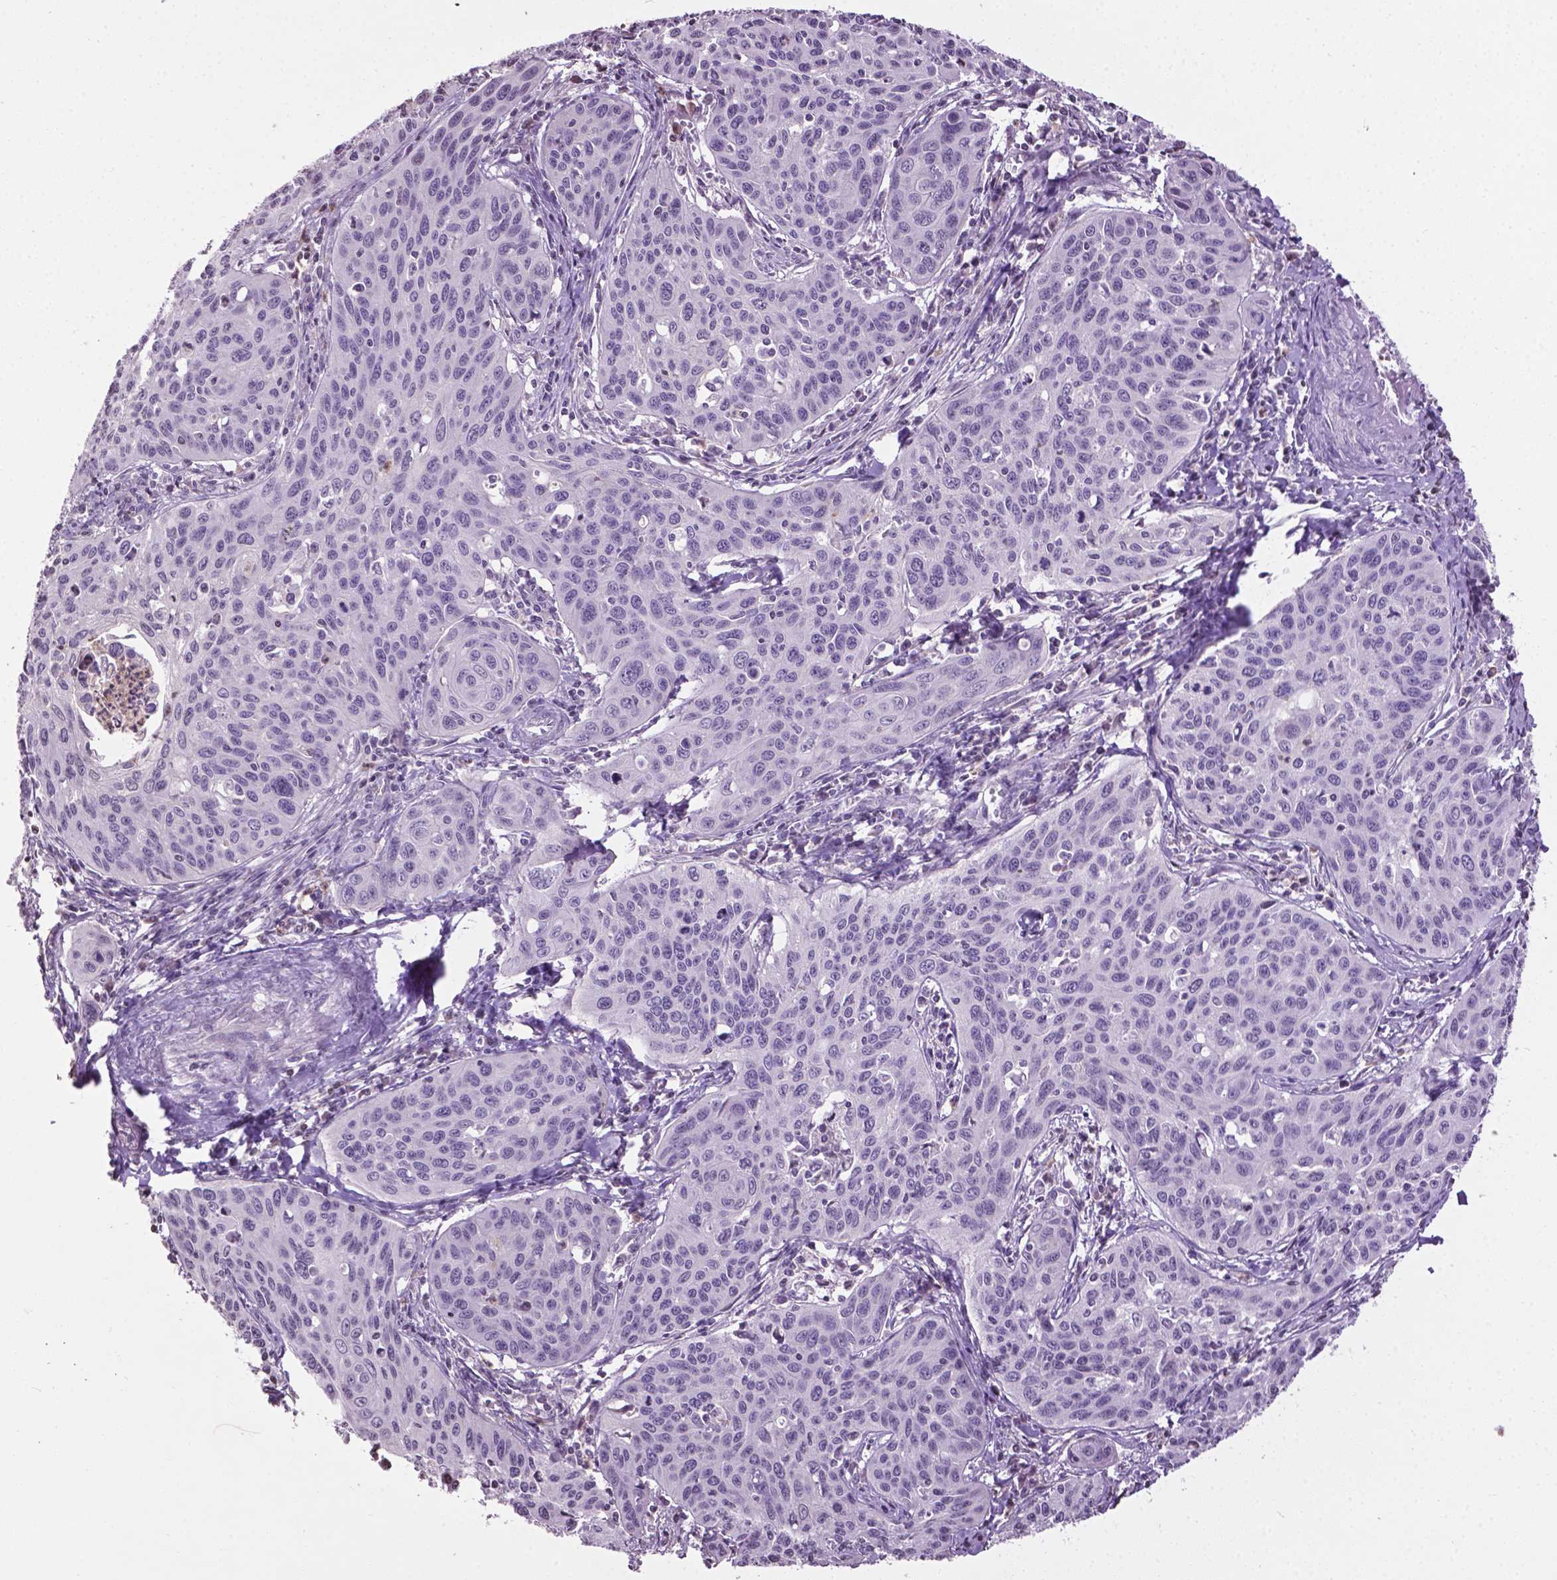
{"staining": {"intensity": "negative", "quantity": "none", "location": "none"}, "tissue": "cervical cancer", "cell_type": "Tumor cells", "image_type": "cancer", "snomed": [{"axis": "morphology", "description": "Squamous cell carcinoma, NOS"}, {"axis": "topography", "description": "Cervix"}], "caption": "Immunohistochemical staining of cervical cancer (squamous cell carcinoma) reveals no significant positivity in tumor cells. (IHC, brightfield microscopy, high magnification).", "gene": "NTNG2", "patient": {"sex": "female", "age": 31}}